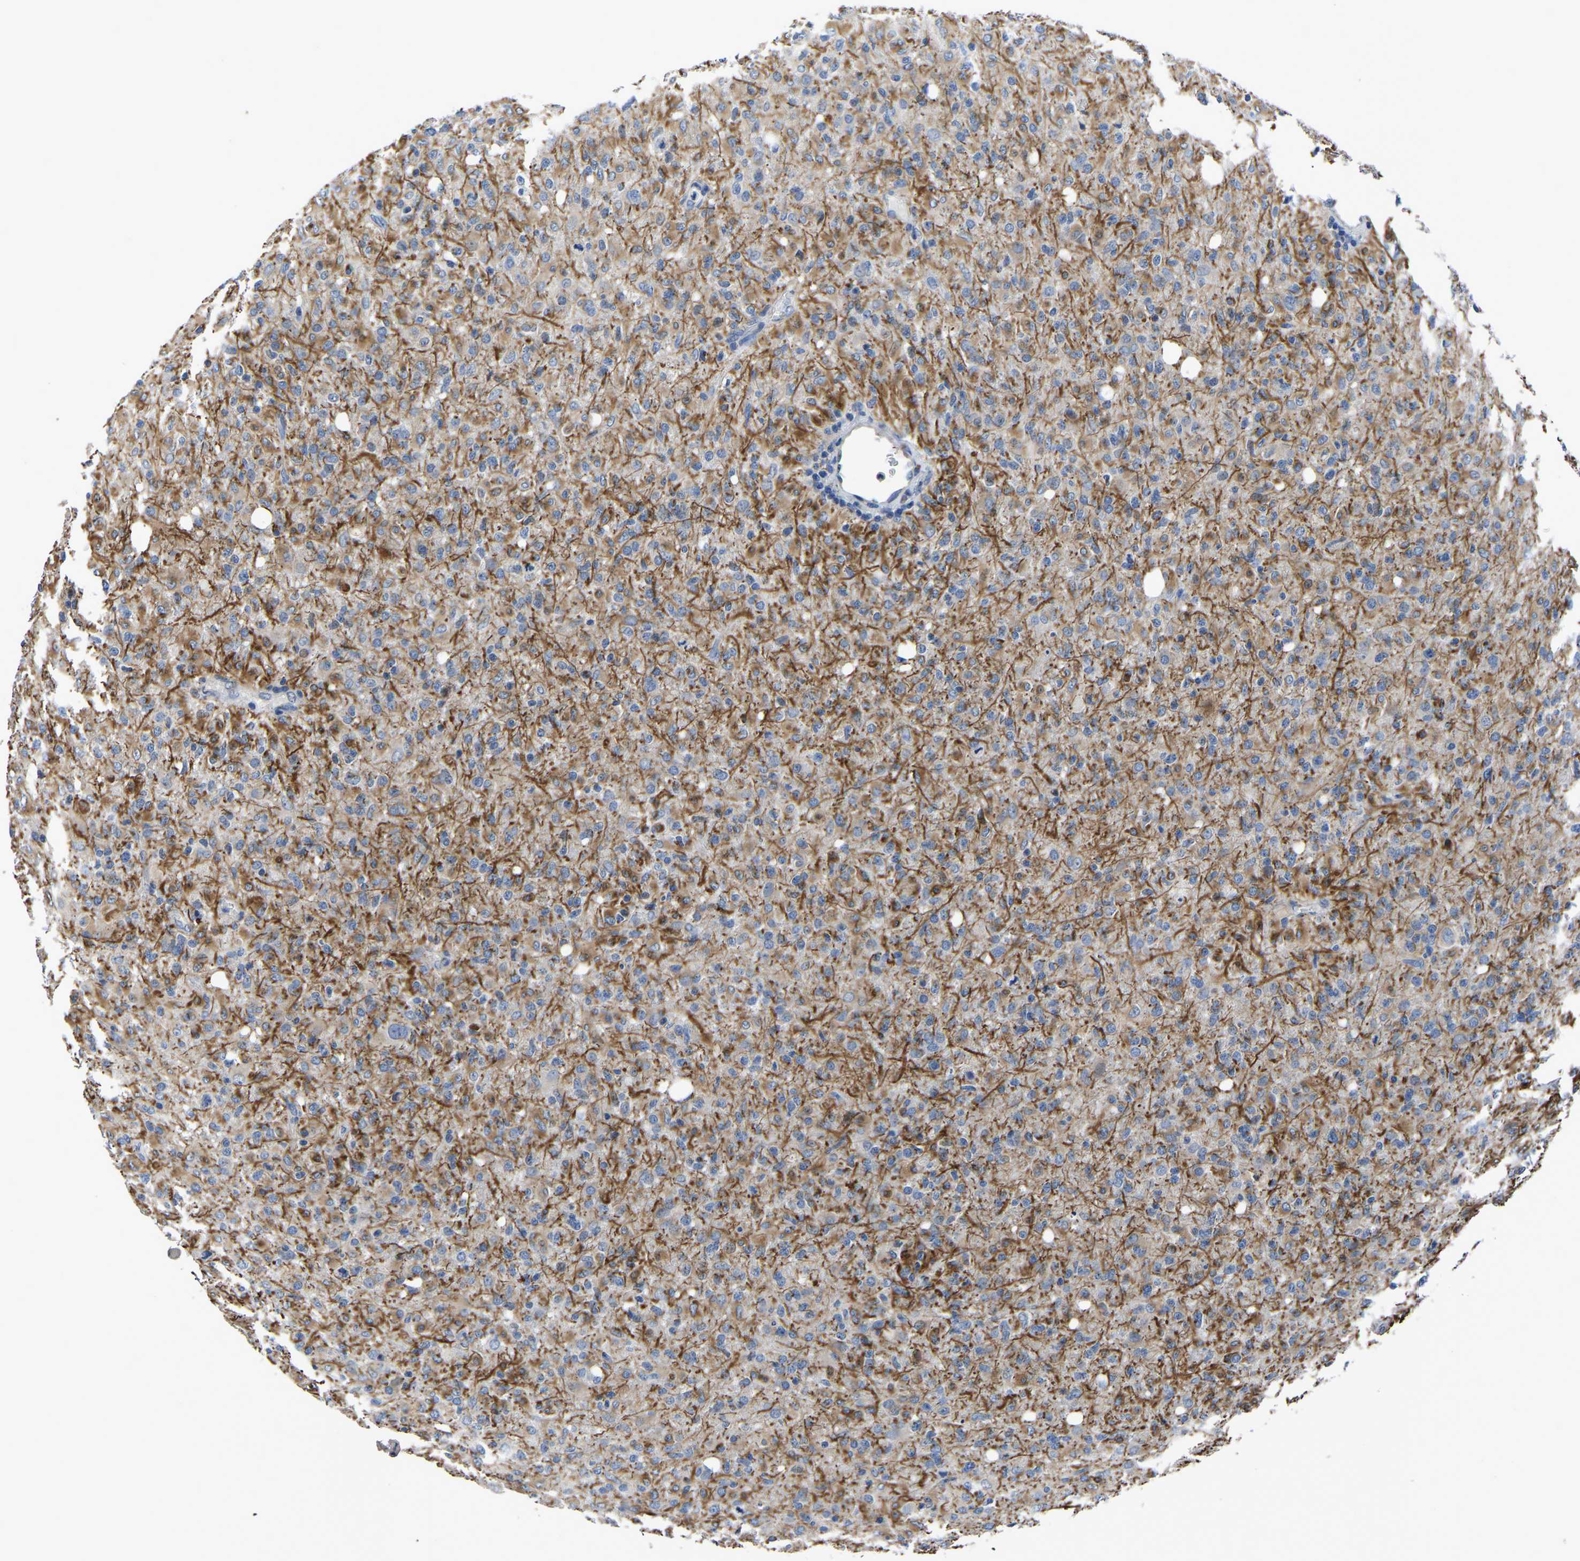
{"staining": {"intensity": "moderate", "quantity": "25%-75%", "location": "cytoplasmic/membranous"}, "tissue": "glioma", "cell_type": "Tumor cells", "image_type": "cancer", "snomed": [{"axis": "morphology", "description": "Glioma, malignant, High grade"}, {"axis": "topography", "description": "Brain"}], "caption": "A micrograph of human high-grade glioma (malignant) stained for a protein demonstrates moderate cytoplasmic/membranous brown staining in tumor cells. The protein is shown in brown color, while the nuclei are stained blue.", "gene": "PDLIM7", "patient": {"sex": "female", "age": 57}}